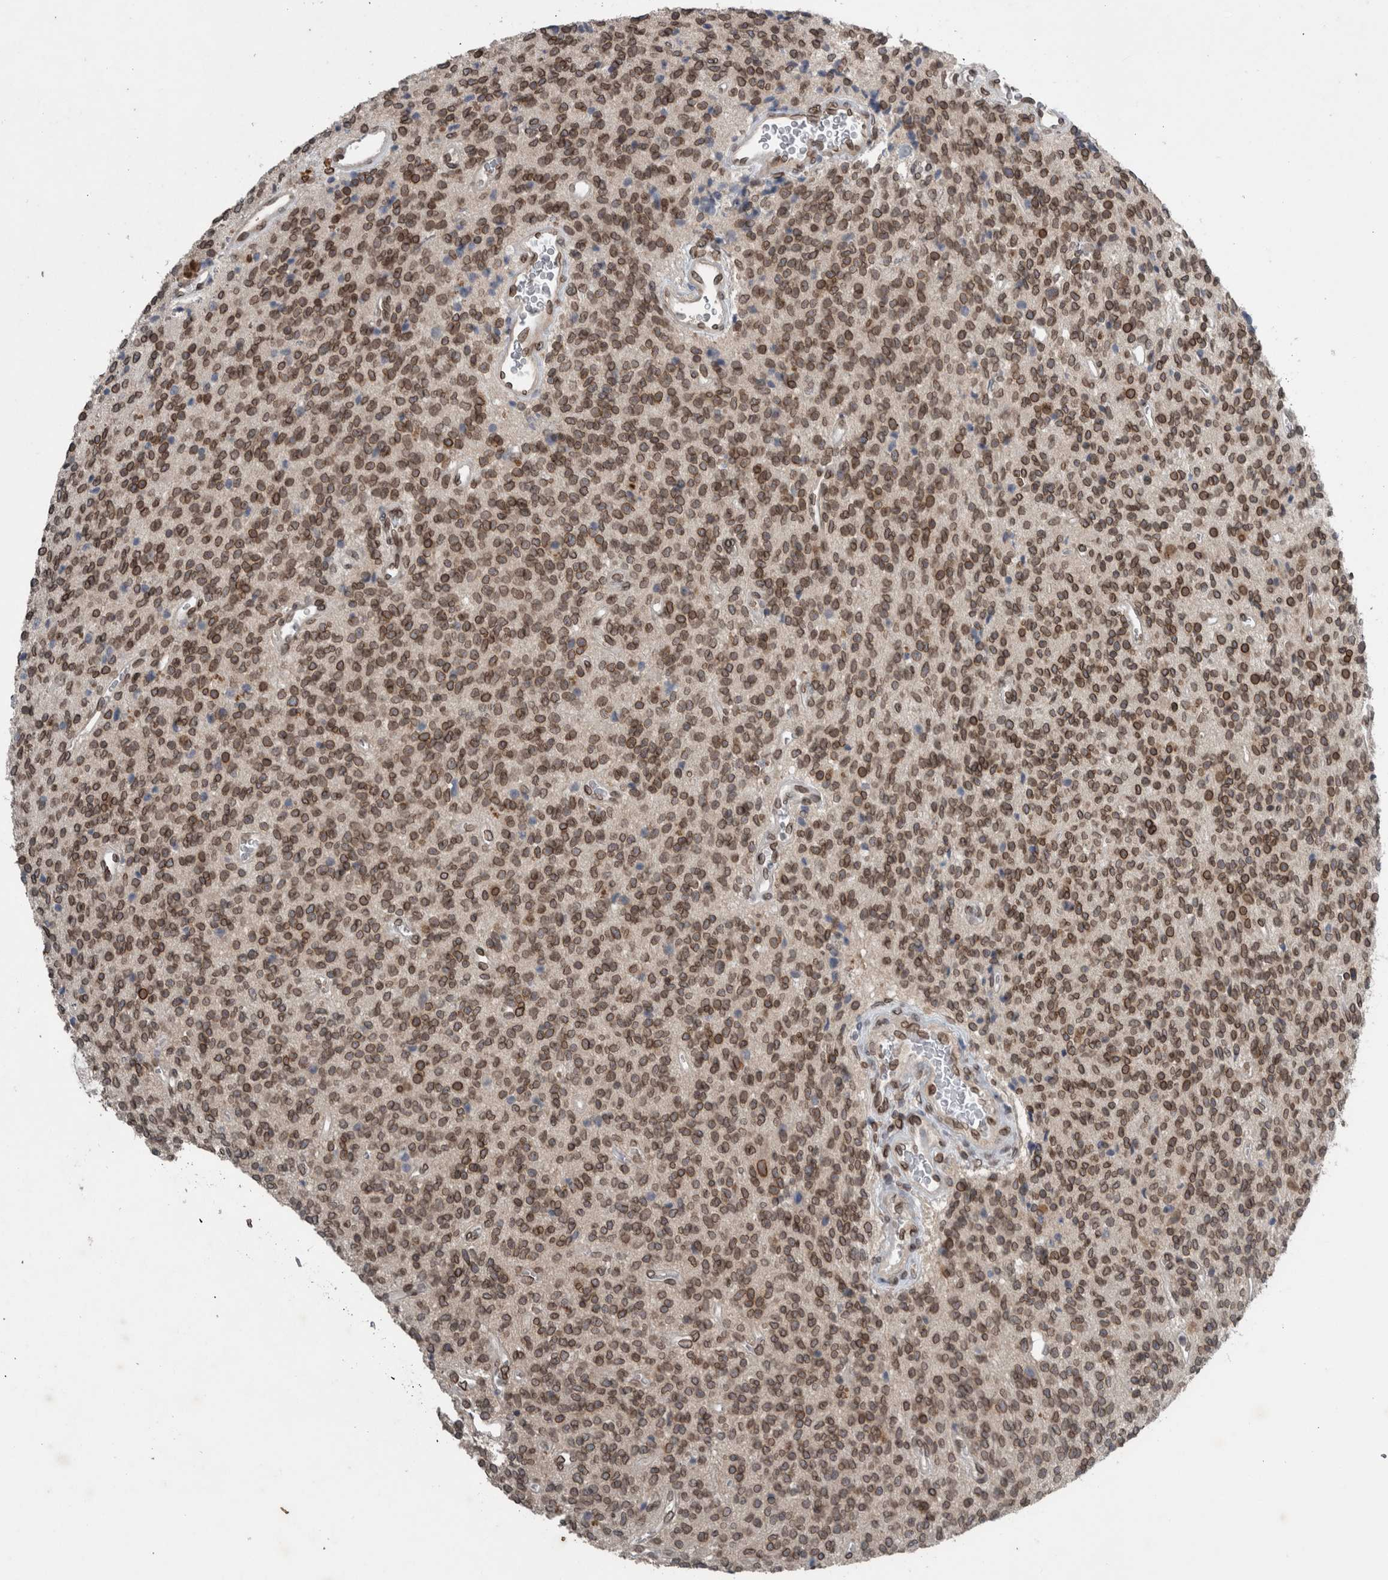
{"staining": {"intensity": "strong", "quantity": ">75%", "location": "cytoplasmic/membranous,nuclear"}, "tissue": "glioma", "cell_type": "Tumor cells", "image_type": "cancer", "snomed": [{"axis": "morphology", "description": "Glioma, malignant, High grade"}, {"axis": "topography", "description": "Brain"}], "caption": "Brown immunohistochemical staining in human high-grade glioma (malignant) demonstrates strong cytoplasmic/membranous and nuclear positivity in approximately >75% of tumor cells. Nuclei are stained in blue.", "gene": "RANBP2", "patient": {"sex": "male", "age": 34}}